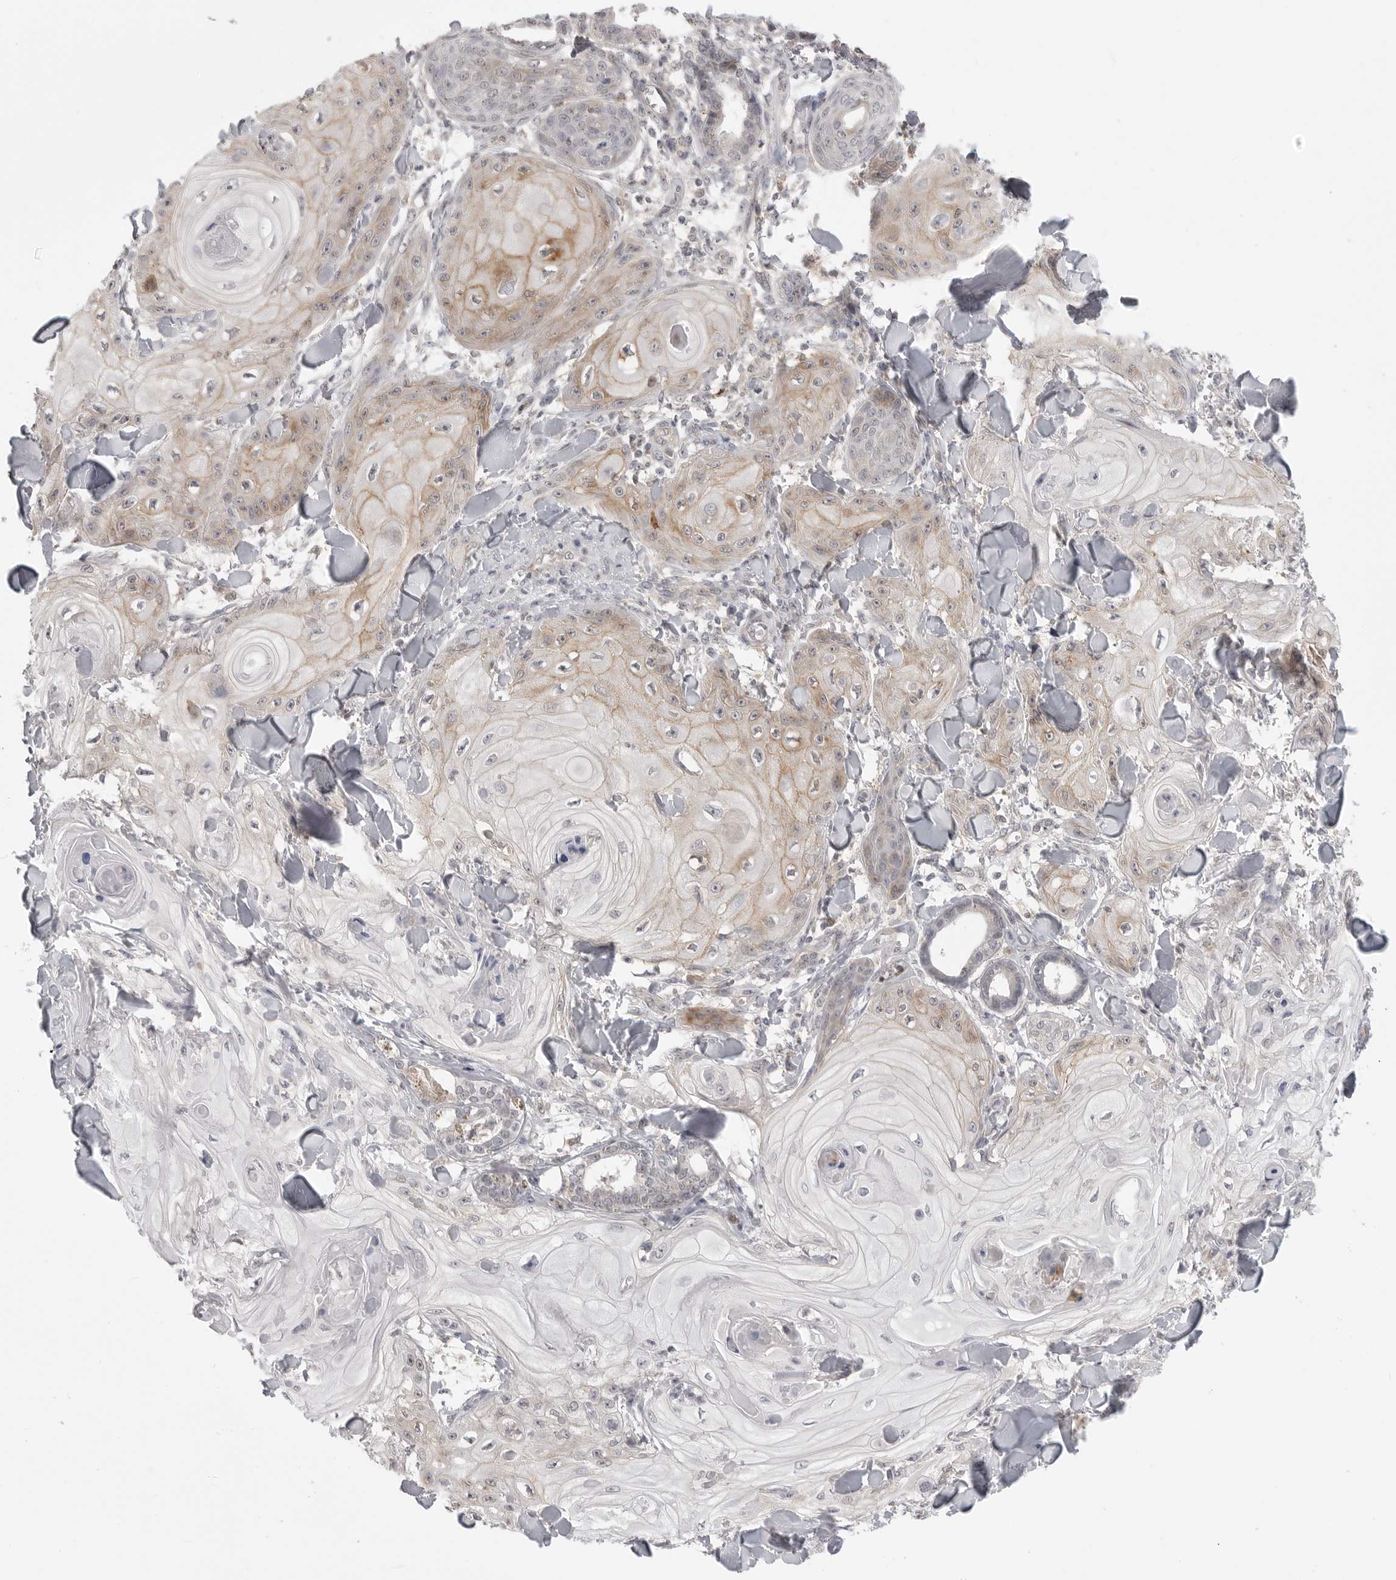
{"staining": {"intensity": "weak", "quantity": "25%-75%", "location": "cytoplasmic/membranous"}, "tissue": "skin cancer", "cell_type": "Tumor cells", "image_type": "cancer", "snomed": [{"axis": "morphology", "description": "Squamous cell carcinoma, NOS"}, {"axis": "topography", "description": "Skin"}], "caption": "An IHC image of tumor tissue is shown. Protein staining in brown shows weak cytoplasmic/membranous positivity in squamous cell carcinoma (skin) within tumor cells.", "gene": "IFNGR1", "patient": {"sex": "male", "age": 74}}